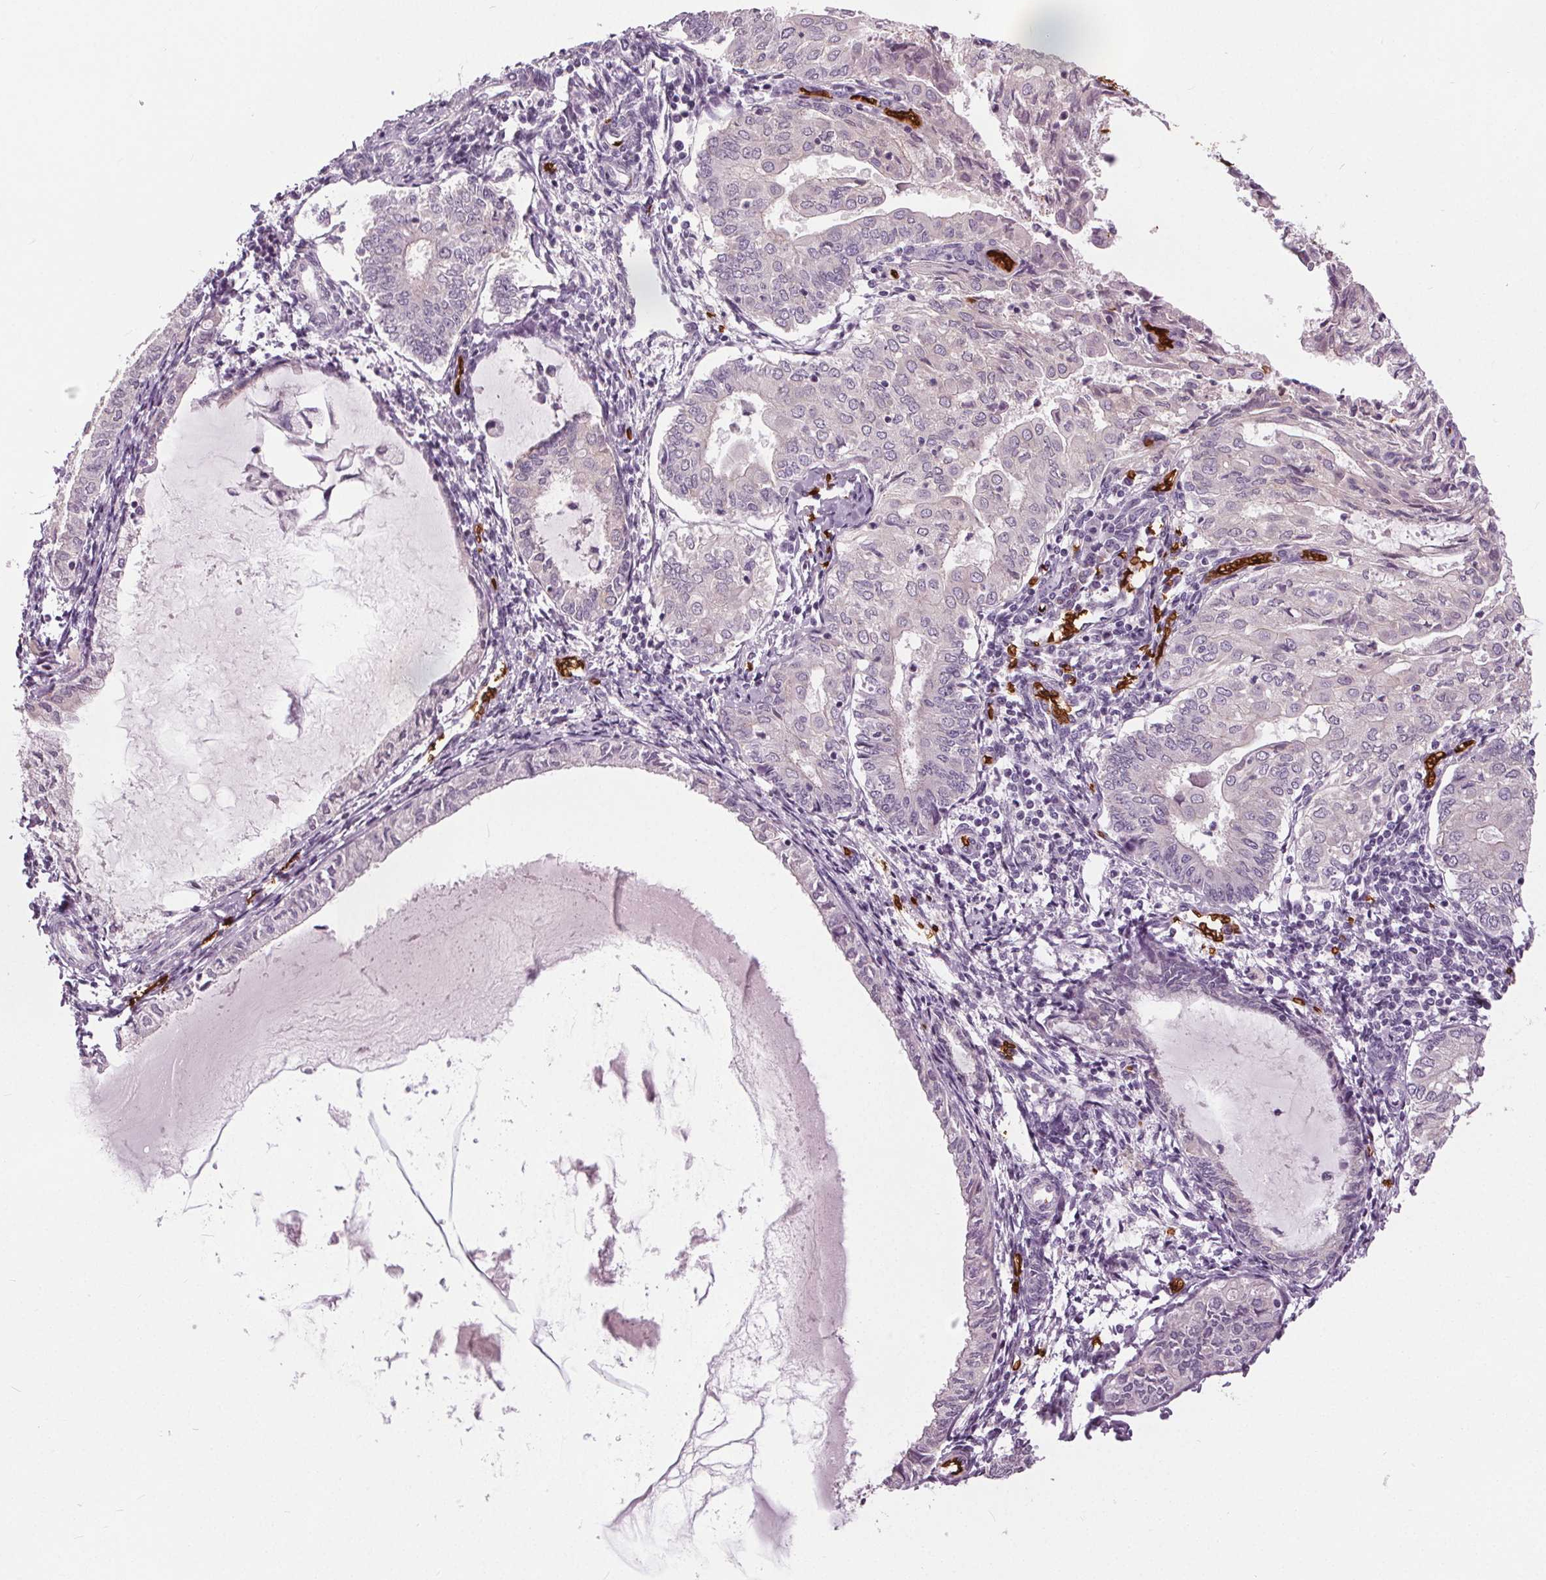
{"staining": {"intensity": "negative", "quantity": "none", "location": "none"}, "tissue": "endometrial cancer", "cell_type": "Tumor cells", "image_type": "cancer", "snomed": [{"axis": "morphology", "description": "Adenocarcinoma, NOS"}, {"axis": "topography", "description": "Endometrium"}], "caption": "Immunohistochemistry (IHC) histopathology image of endometrial cancer (adenocarcinoma) stained for a protein (brown), which exhibits no positivity in tumor cells.", "gene": "SLC4A1", "patient": {"sex": "female", "age": 68}}